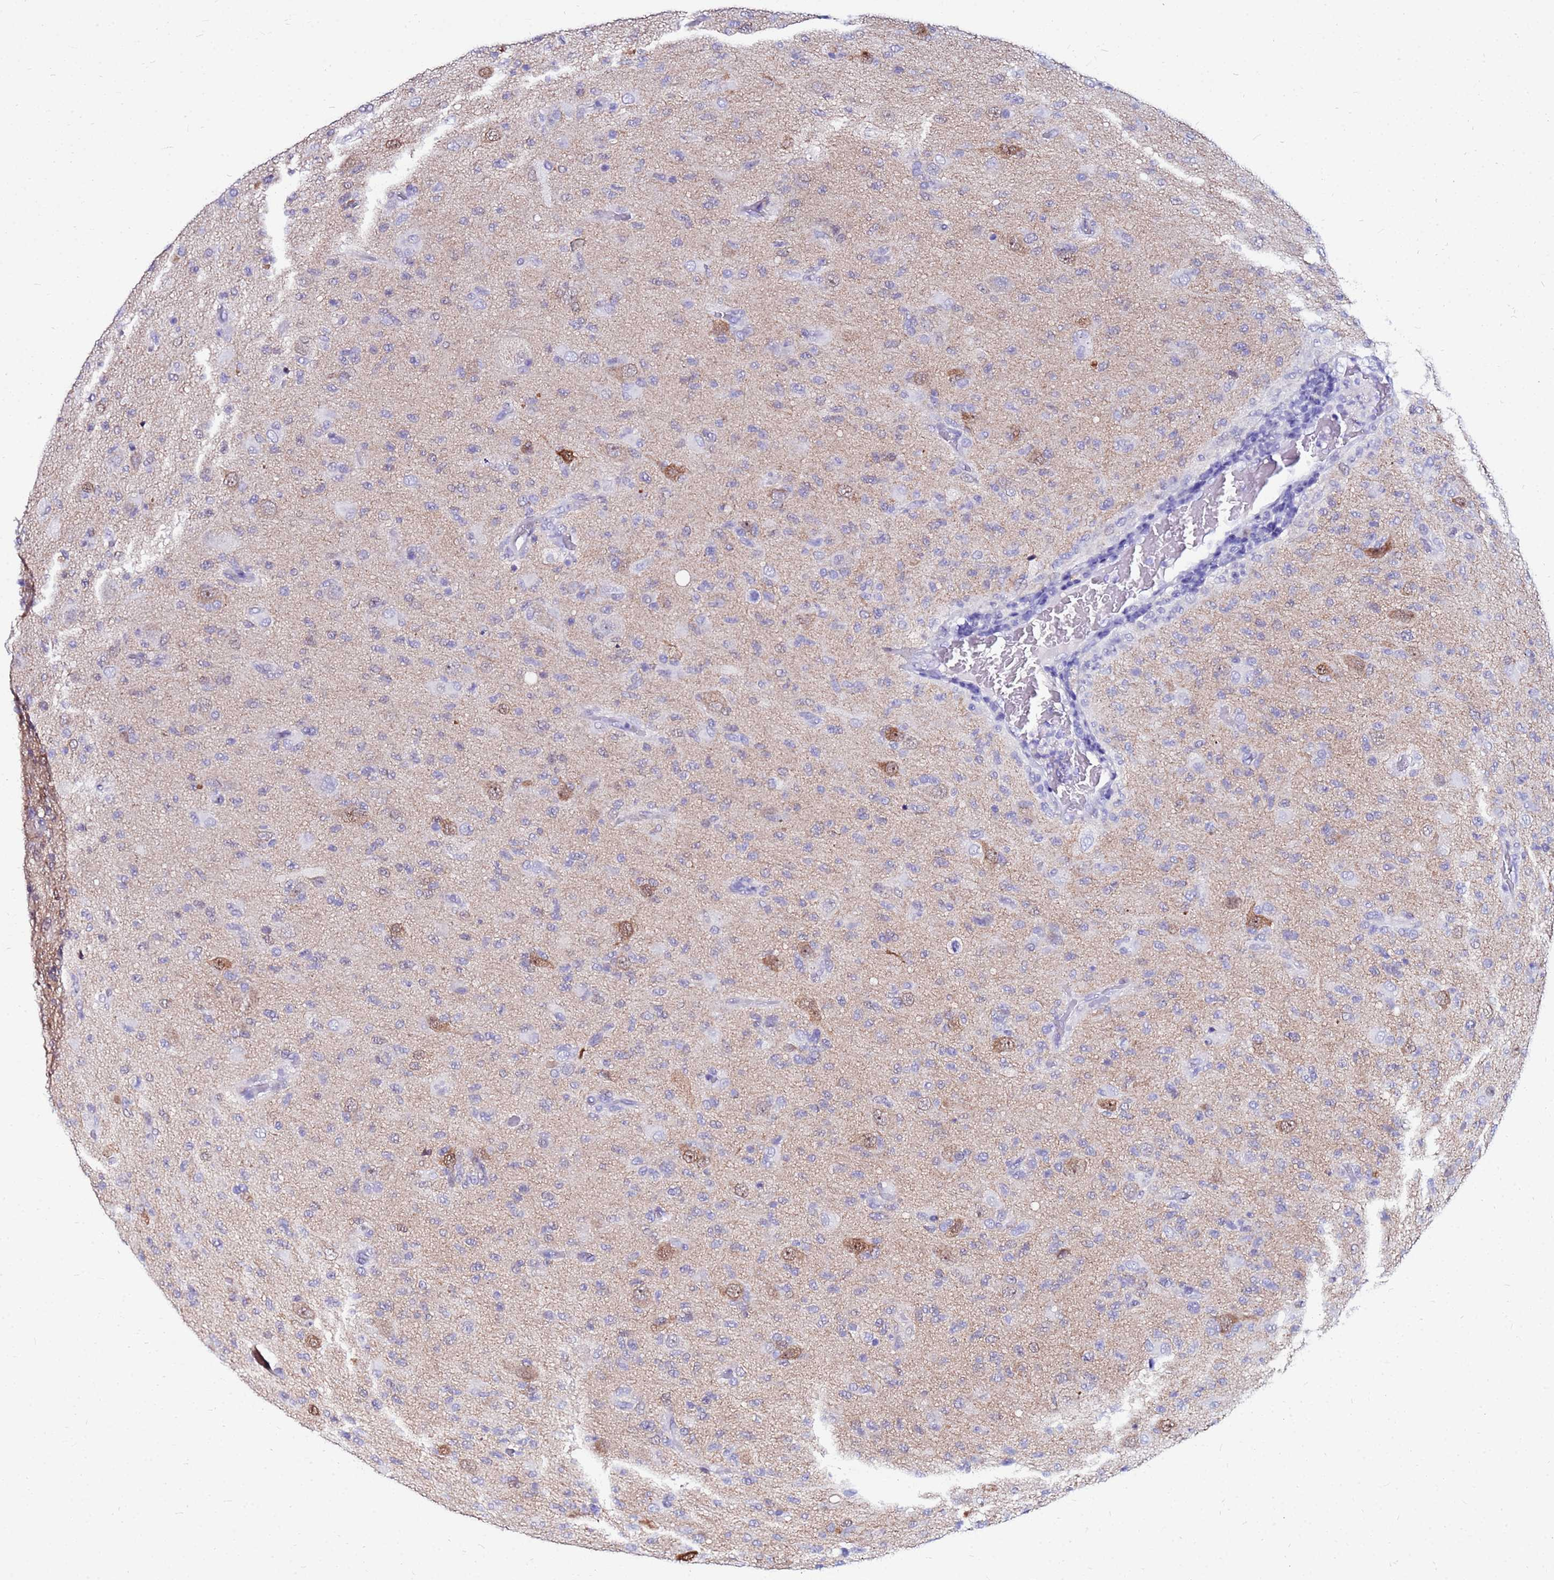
{"staining": {"intensity": "negative", "quantity": "none", "location": "none"}, "tissue": "glioma", "cell_type": "Tumor cells", "image_type": "cancer", "snomed": [{"axis": "morphology", "description": "Glioma, malignant, High grade"}, {"axis": "topography", "description": "Brain"}], "caption": "Tumor cells are negative for protein expression in human high-grade glioma (malignant). (DAB (3,3'-diaminobenzidine) immunohistochemistry (IHC) visualized using brightfield microscopy, high magnification).", "gene": "PPP1R14C", "patient": {"sex": "female", "age": 57}}